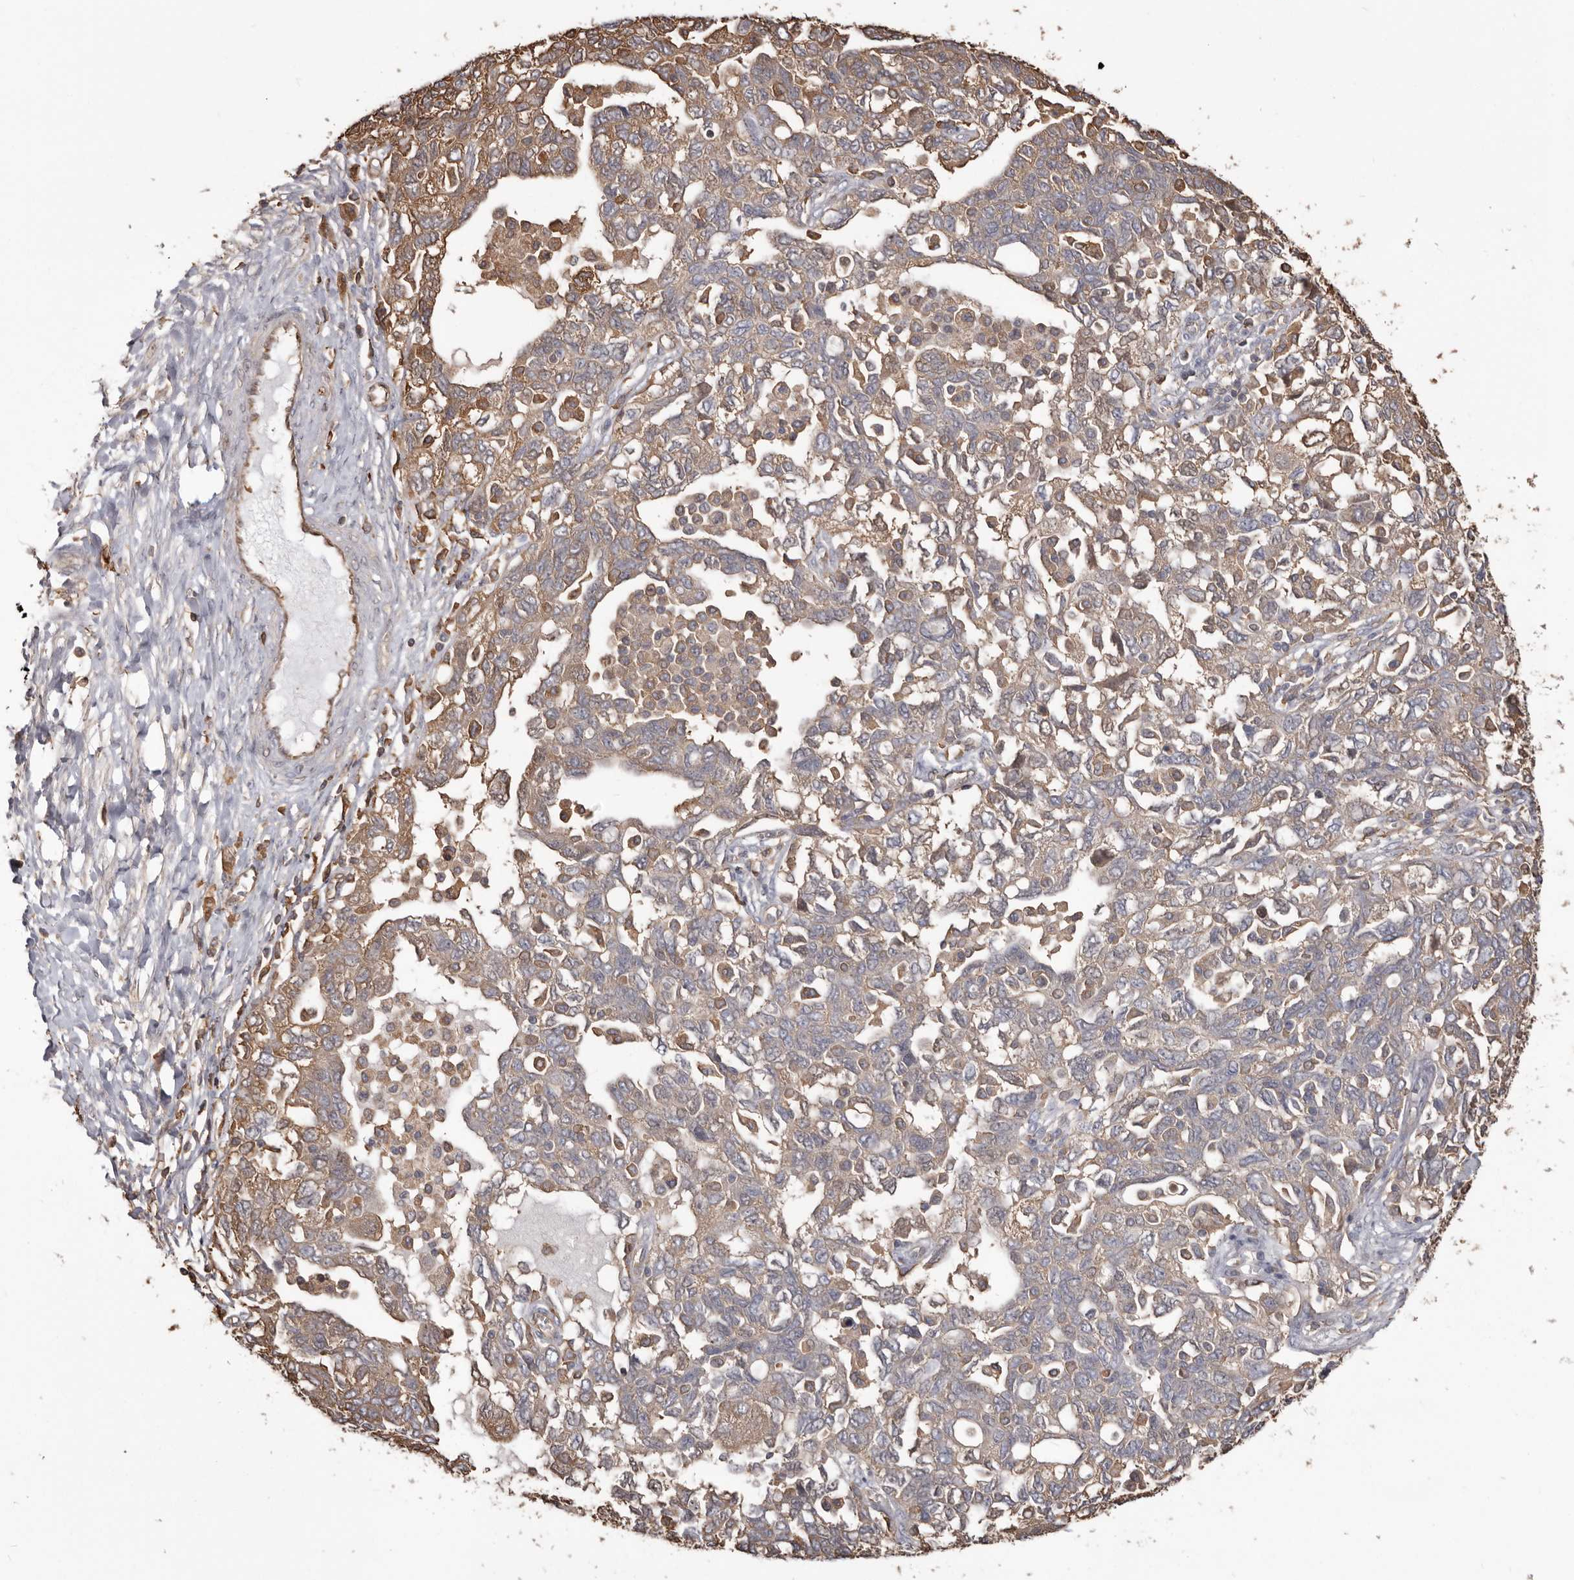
{"staining": {"intensity": "moderate", "quantity": "25%-75%", "location": "cytoplasmic/membranous"}, "tissue": "ovarian cancer", "cell_type": "Tumor cells", "image_type": "cancer", "snomed": [{"axis": "morphology", "description": "Carcinoma, NOS"}, {"axis": "morphology", "description": "Cystadenocarcinoma, serous, NOS"}, {"axis": "topography", "description": "Ovary"}], "caption": "Protein expression analysis of human carcinoma (ovarian) reveals moderate cytoplasmic/membranous expression in about 25%-75% of tumor cells.", "gene": "PKM", "patient": {"sex": "female", "age": 69}}